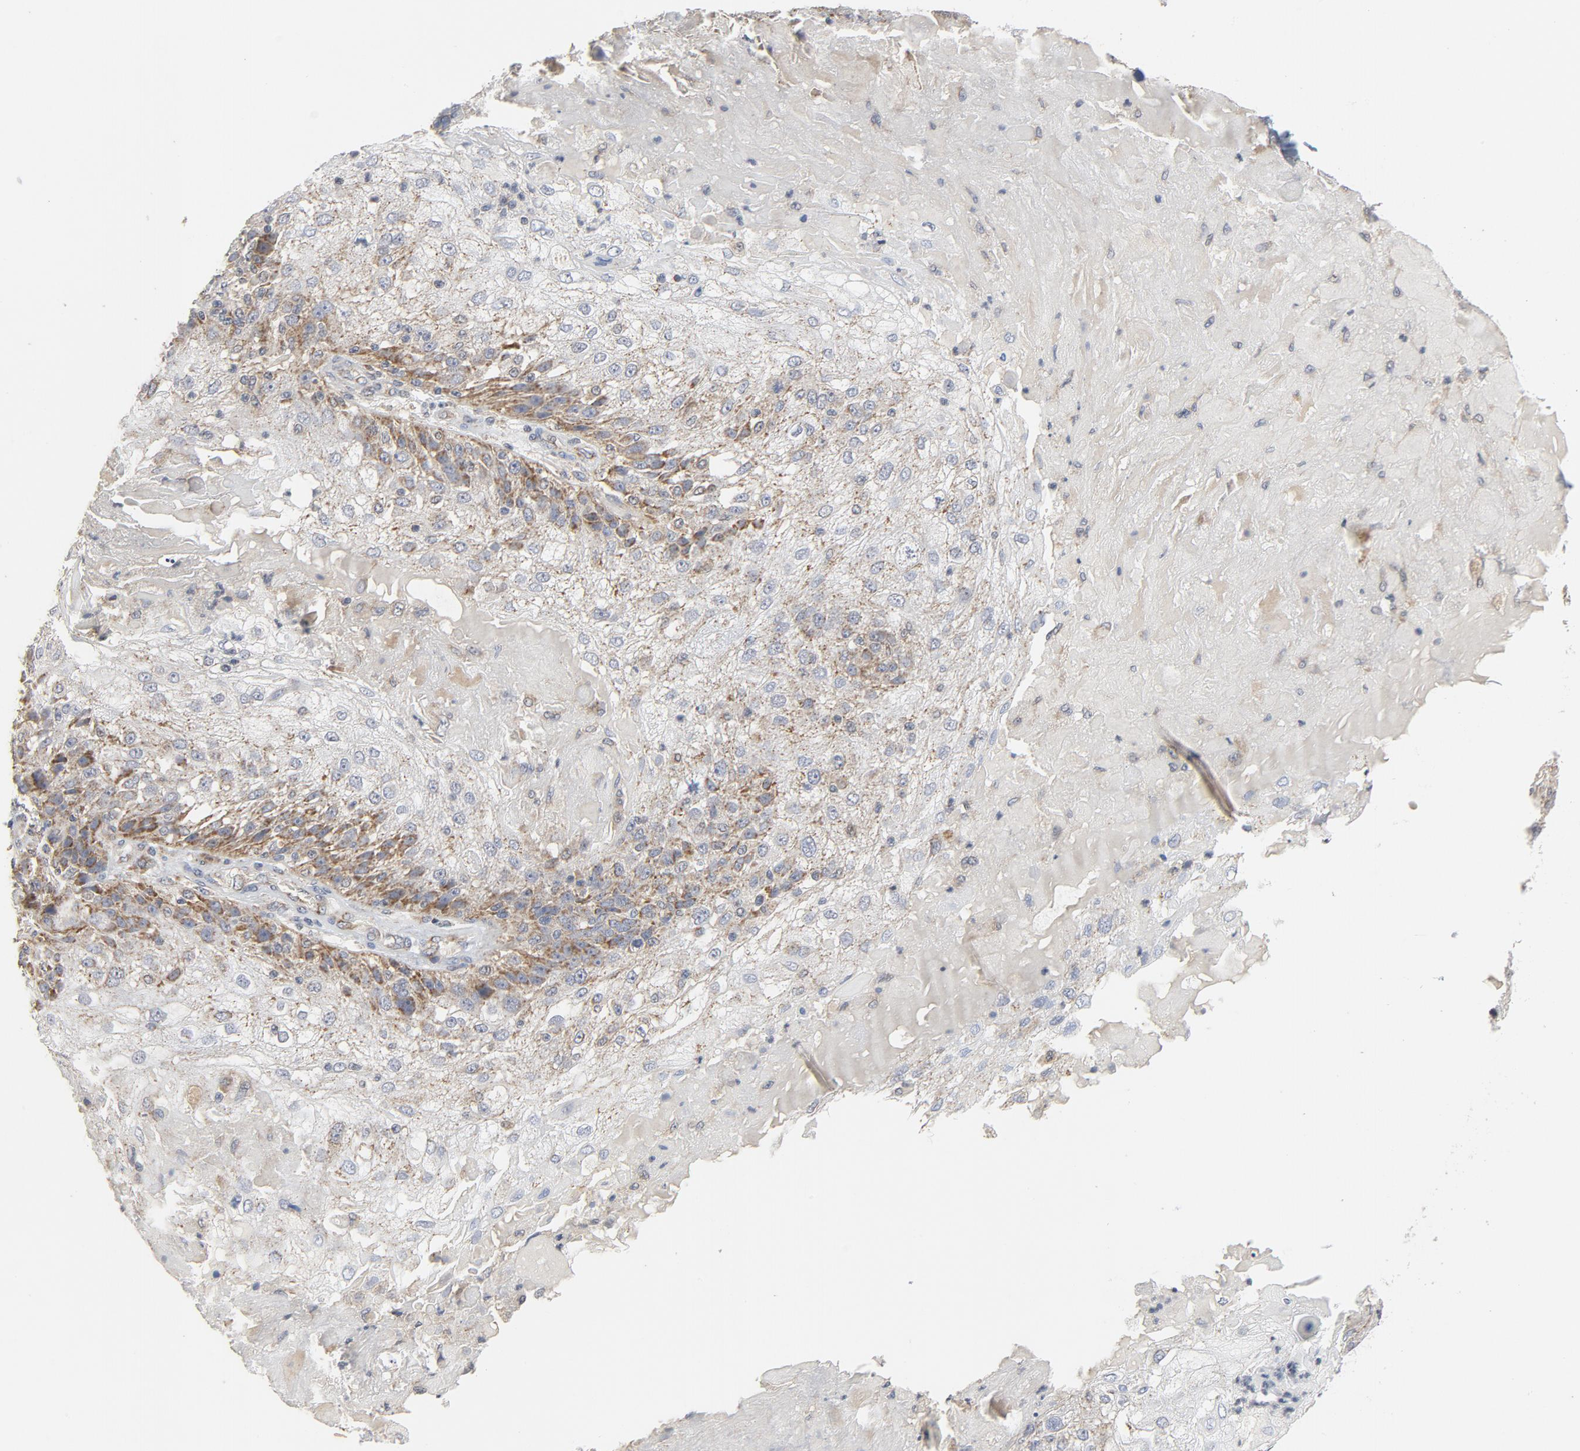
{"staining": {"intensity": "moderate", "quantity": "25%-75%", "location": "cytoplasmic/membranous"}, "tissue": "skin cancer", "cell_type": "Tumor cells", "image_type": "cancer", "snomed": [{"axis": "morphology", "description": "Normal tissue, NOS"}, {"axis": "morphology", "description": "Squamous cell carcinoma, NOS"}, {"axis": "topography", "description": "Skin"}], "caption": "There is medium levels of moderate cytoplasmic/membranous expression in tumor cells of skin cancer (squamous cell carcinoma), as demonstrated by immunohistochemical staining (brown color).", "gene": "C14orf119", "patient": {"sex": "female", "age": 83}}